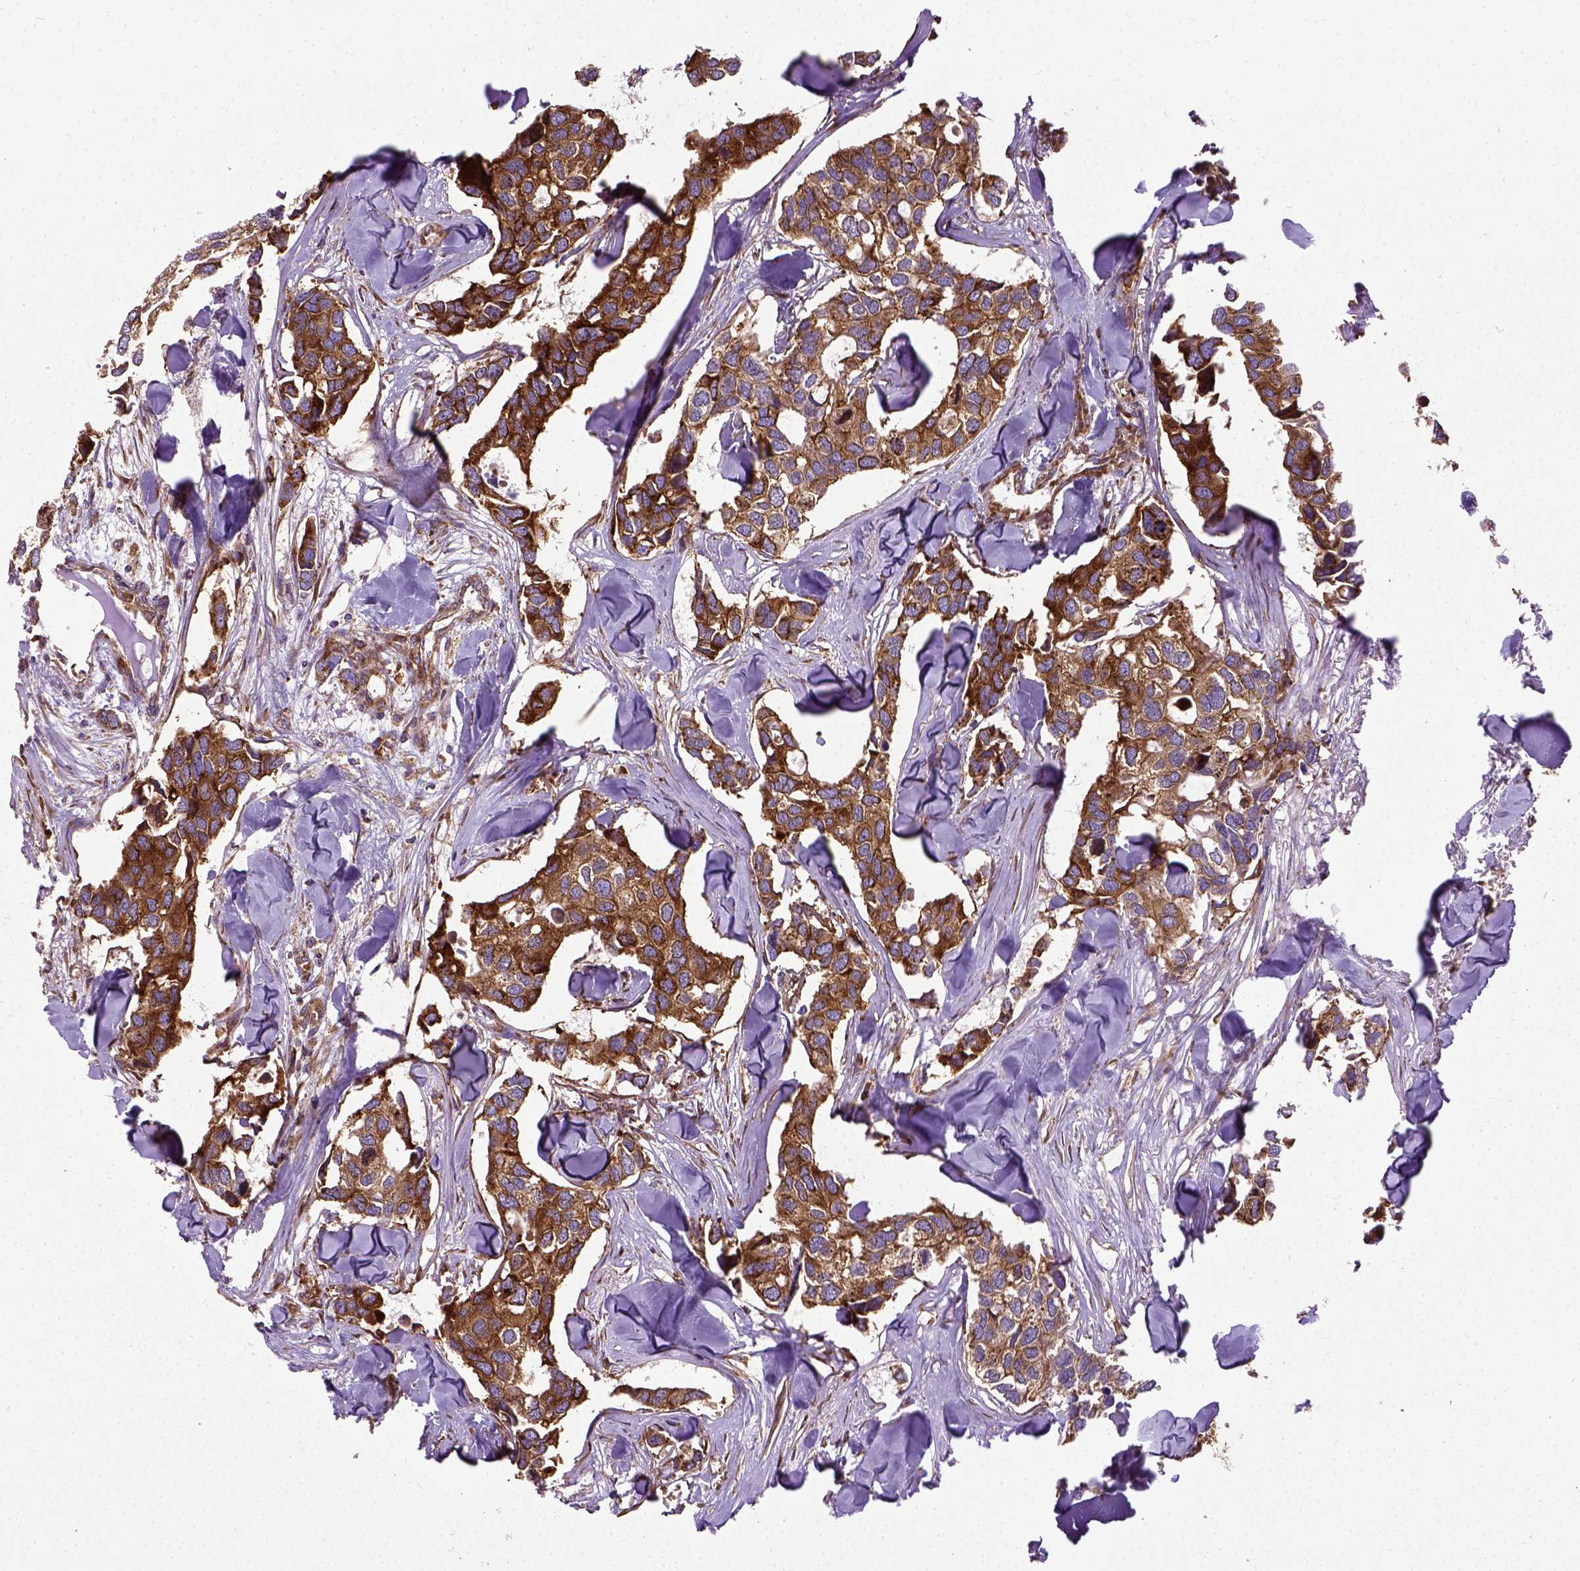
{"staining": {"intensity": "strong", "quantity": ">75%", "location": "cytoplasmic/membranous"}, "tissue": "breast cancer", "cell_type": "Tumor cells", "image_type": "cancer", "snomed": [{"axis": "morphology", "description": "Duct carcinoma"}, {"axis": "topography", "description": "Breast"}], "caption": "Breast cancer (invasive ductal carcinoma) tissue reveals strong cytoplasmic/membranous positivity in approximately >75% of tumor cells, visualized by immunohistochemistry.", "gene": "CAPRIN1", "patient": {"sex": "female", "age": 83}}